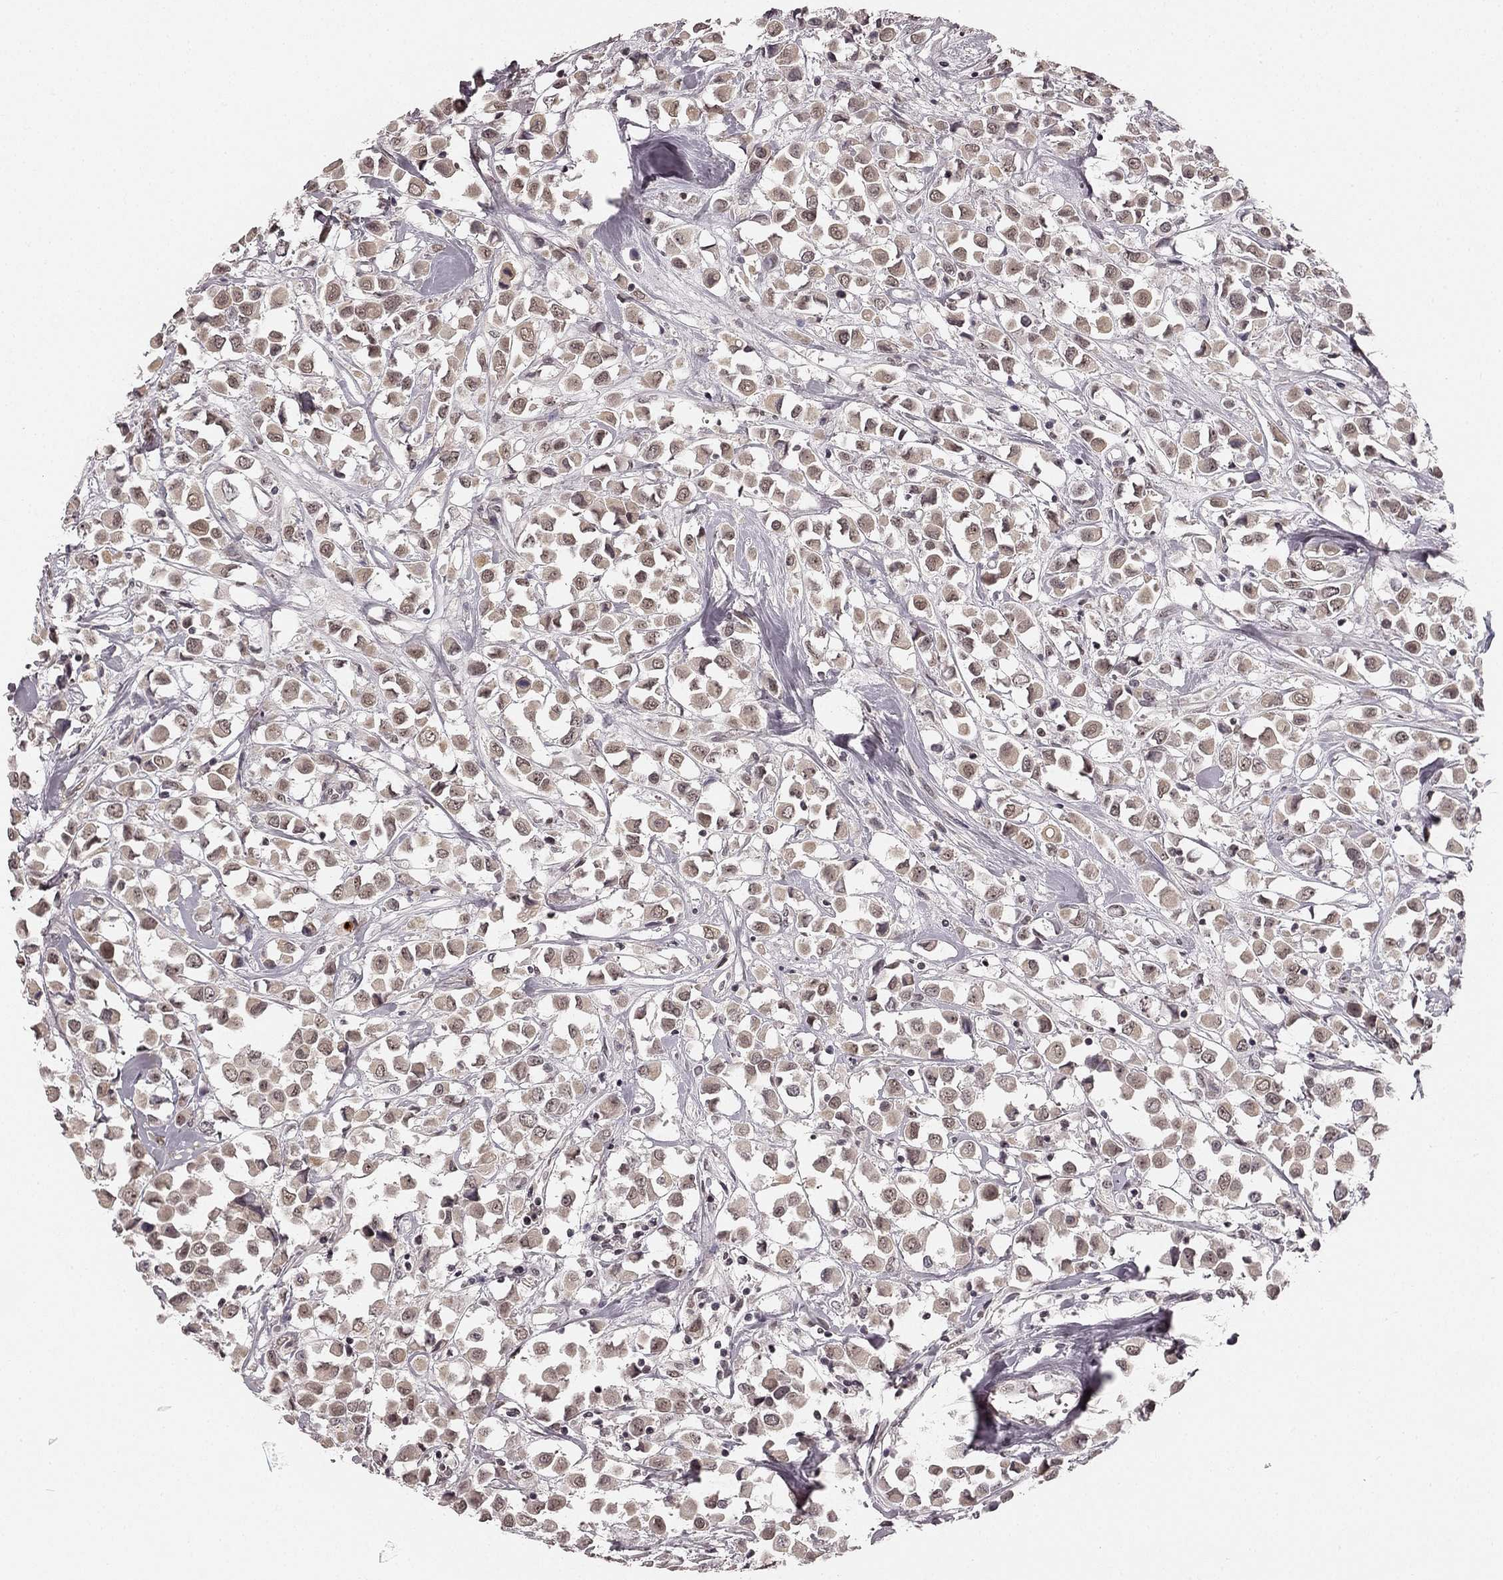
{"staining": {"intensity": "weak", "quantity": ">75%", "location": "cytoplasmic/membranous,nuclear"}, "tissue": "breast cancer", "cell_type": "Tumor cells", "image_type": "cancer", "snomed": [{"axis": "morphology", "description": "Duct carcinoma"}, {"axis": "topography", "description": "Breast"}], "caption": "Breast cancer (intraductal carcinoma) stained with DAB (3,3'-diaminobenzidine) immunohistochemistry reveals low levels of weak cytoplasmic/membranous and nuclear staining in about >75% of tumor cells.", "gene": "HCN4", "patient": {"sex": "female", "age": 61}}